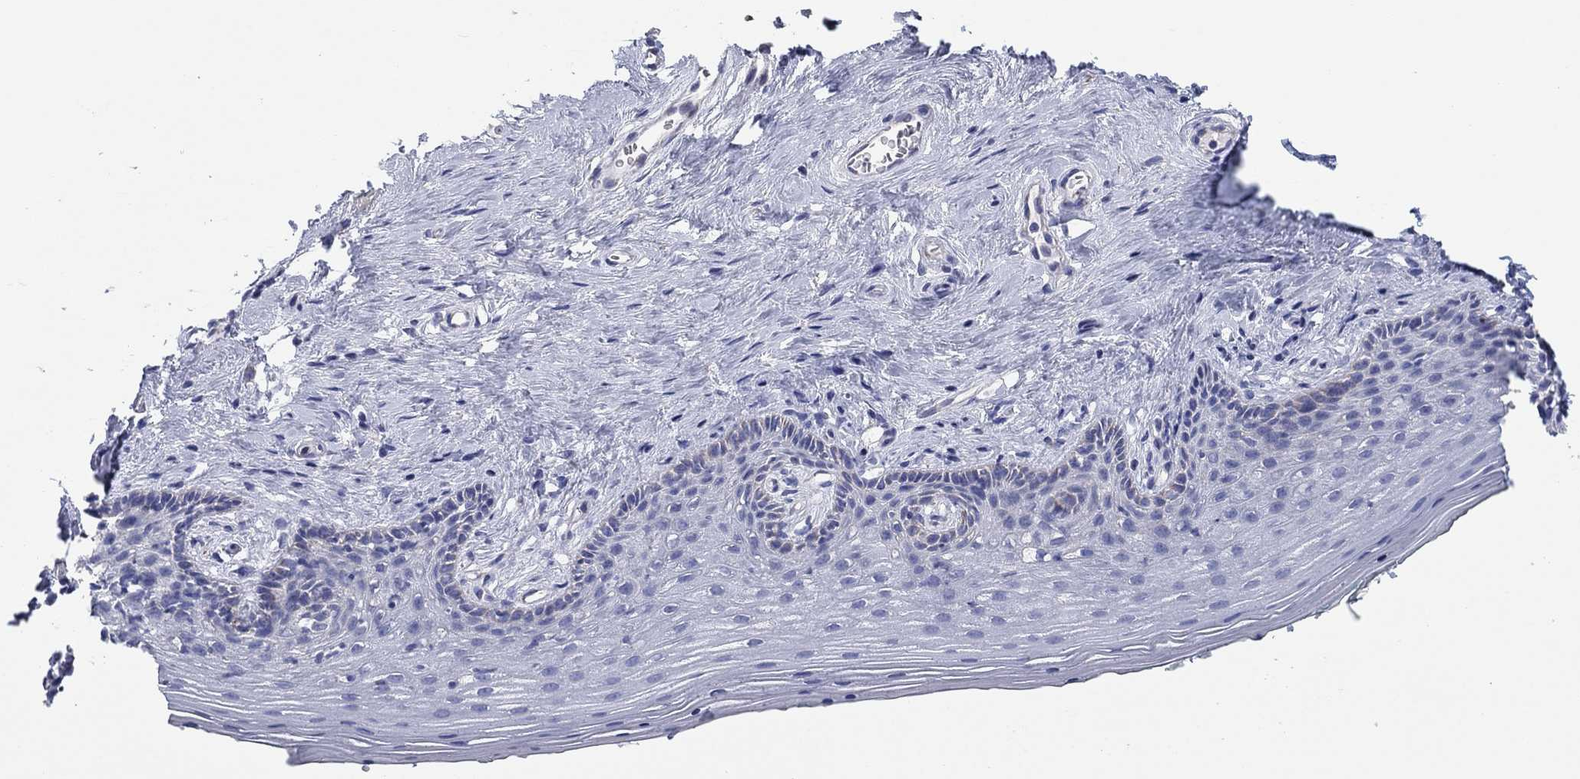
{"staining": {"intensity": "negative", "quantity": "none", "location": "none"}, "tissue": "vagina", "cell_type": "Squamous epithelial cells", "image_type": "normal", "snomed": [{"axis": "morphology", "description": "Normal tissue, NOS"}, {"axis": "topography", "description": "Vagina"}], "caption": "Immunohistochemistry photomicrograph of normal vagina: human vagina stained with DAB (3,3'-diaminobenzidine) exhibits no significant protein staining in squamous epithelial cells.", "gene": "MGST3", "patient": {"sex": "female", "age": 45}}